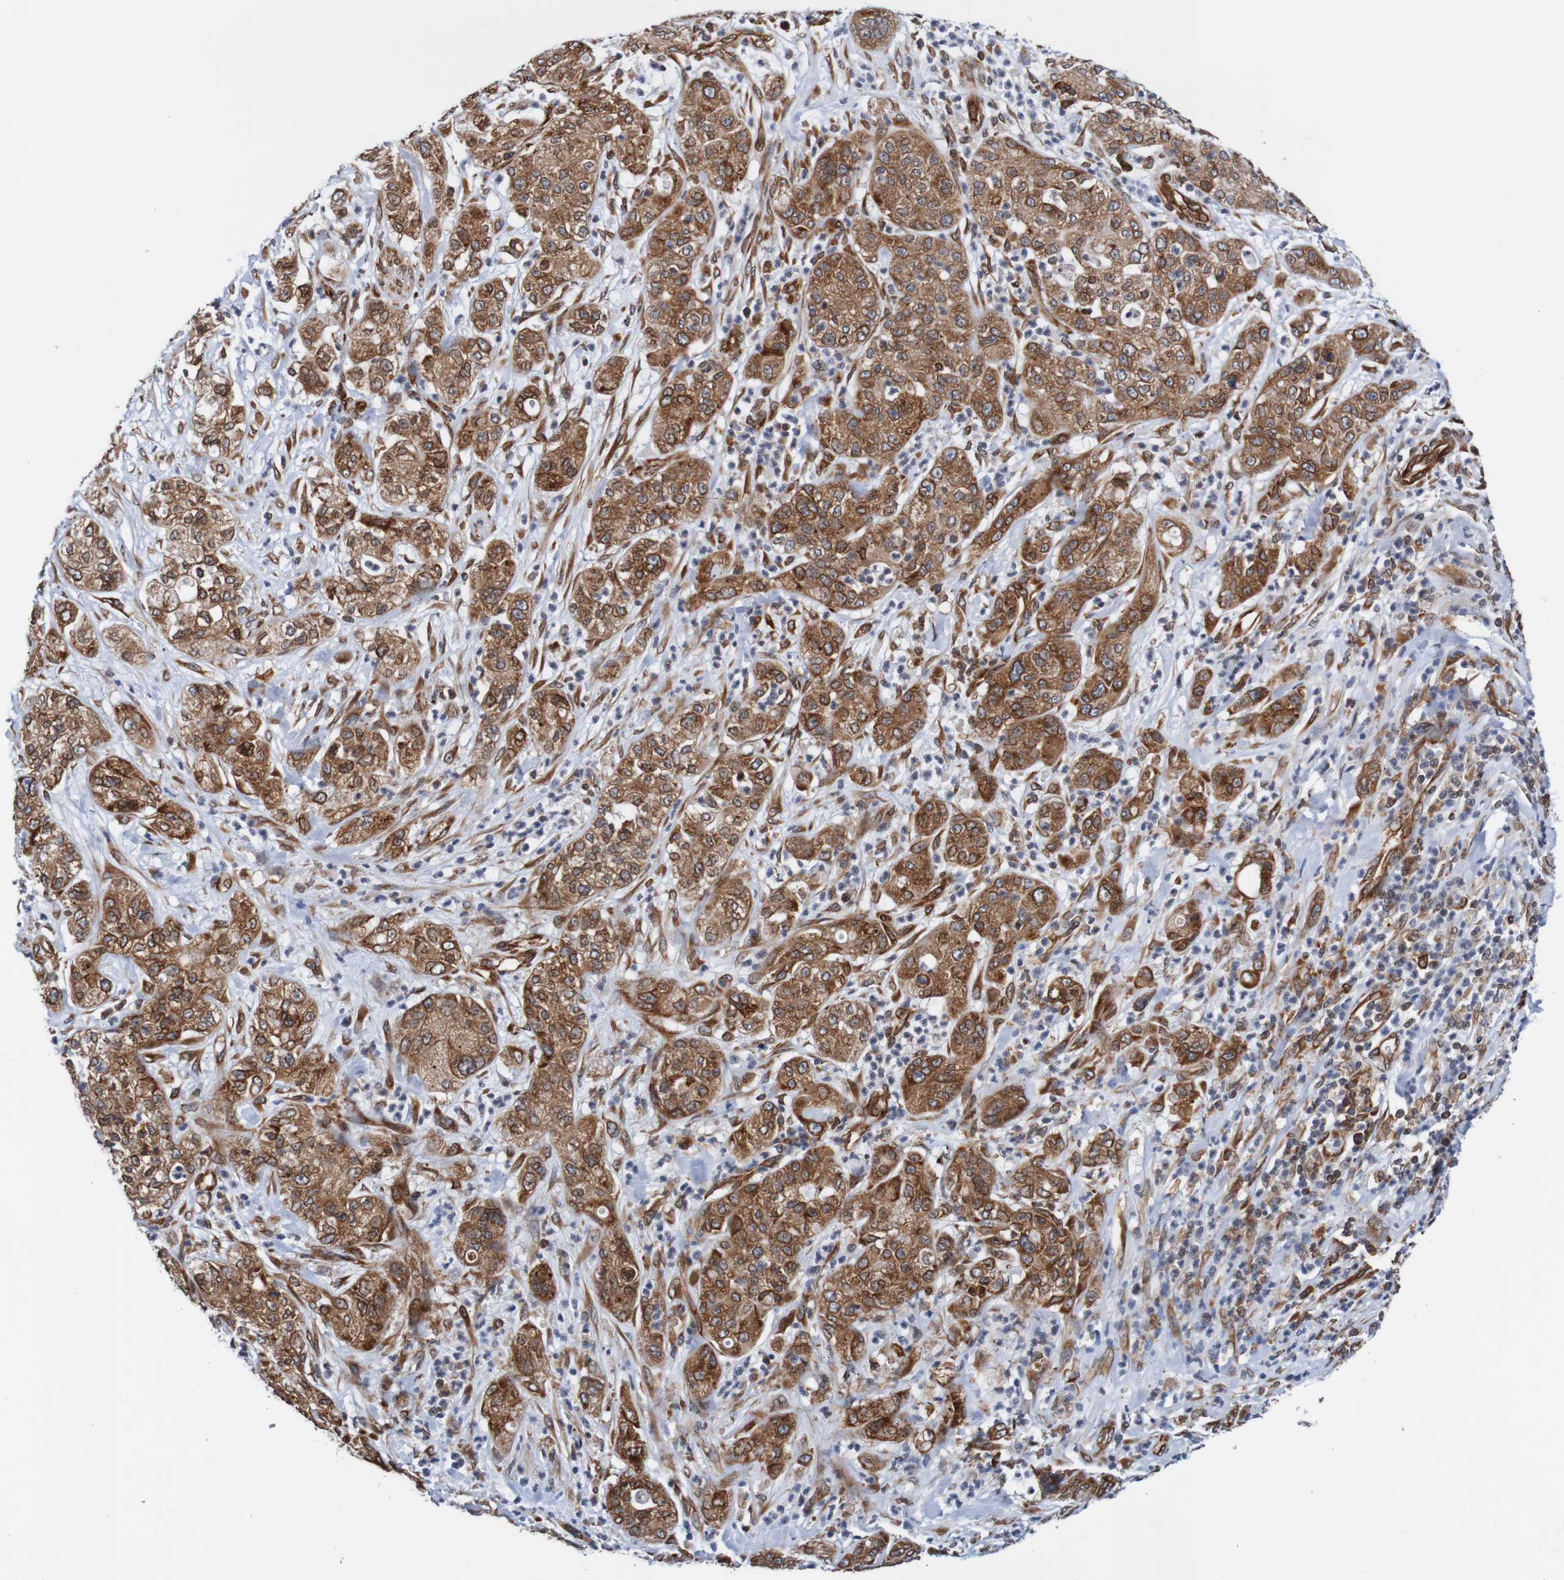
{"staining": {"intensity": "strong", "quantity": ">75%", "location": "cytoplasmic/membranous,nuclear"}, "tissue": "pancreatic cancer", "cell_type": "Tumor cells", "image_type": "cancer", "snomed": [{"axis": "morphology", "description": "Adenocarcinoma, NOS"}, {"axis": "topography", "description": "Pancreas"}], "caption": "This histopathology image exhibits IHC staining of human pancreatic cancer (adenocarcinoma), with high strong cytoplasmic/membranous and nuclear expression in approximately >75% of tumor cells.", "gene": "TMEM109", "patient": {"sex": "female", "age": 78}}